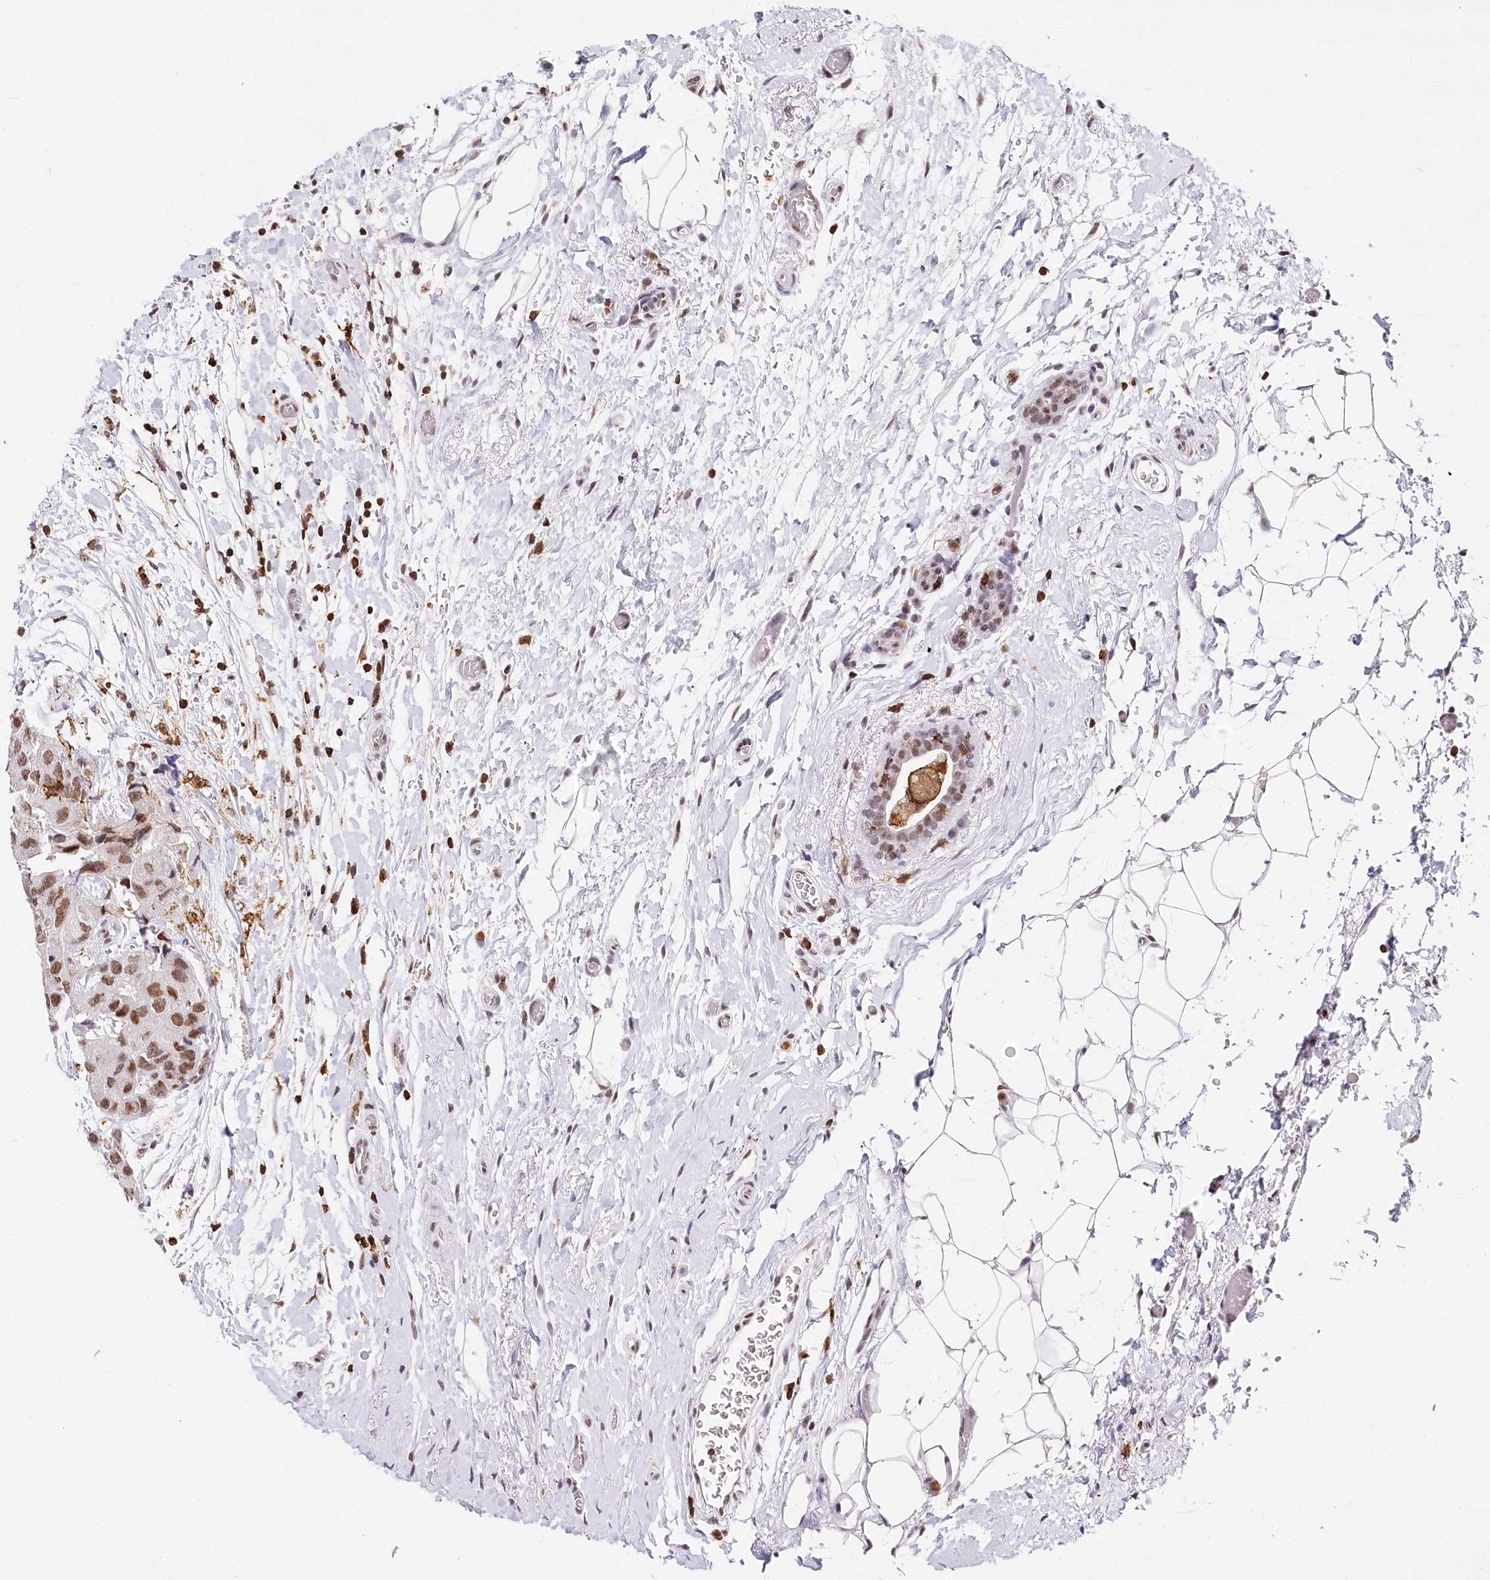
{"staining": {"intensity": "moderate", "quantity": ">75%", "location": "nuclear"}, "tissue": "breast cancer", "cell_type": "Tumor cells", "image_type": "cancer", "snomed": [{"axis": "morphology", "description": "Duct carcinoma"}, {"axis": "topography", "description": "Breast"}], "caption": "Protein expression analysis of human breast cancer (intraductal carcinoma) reveals moderate nuclear positivity in approximately >75% of tumor cells.", "gene": "BARD1", "patient": {"sex": "female", "age": 62}}